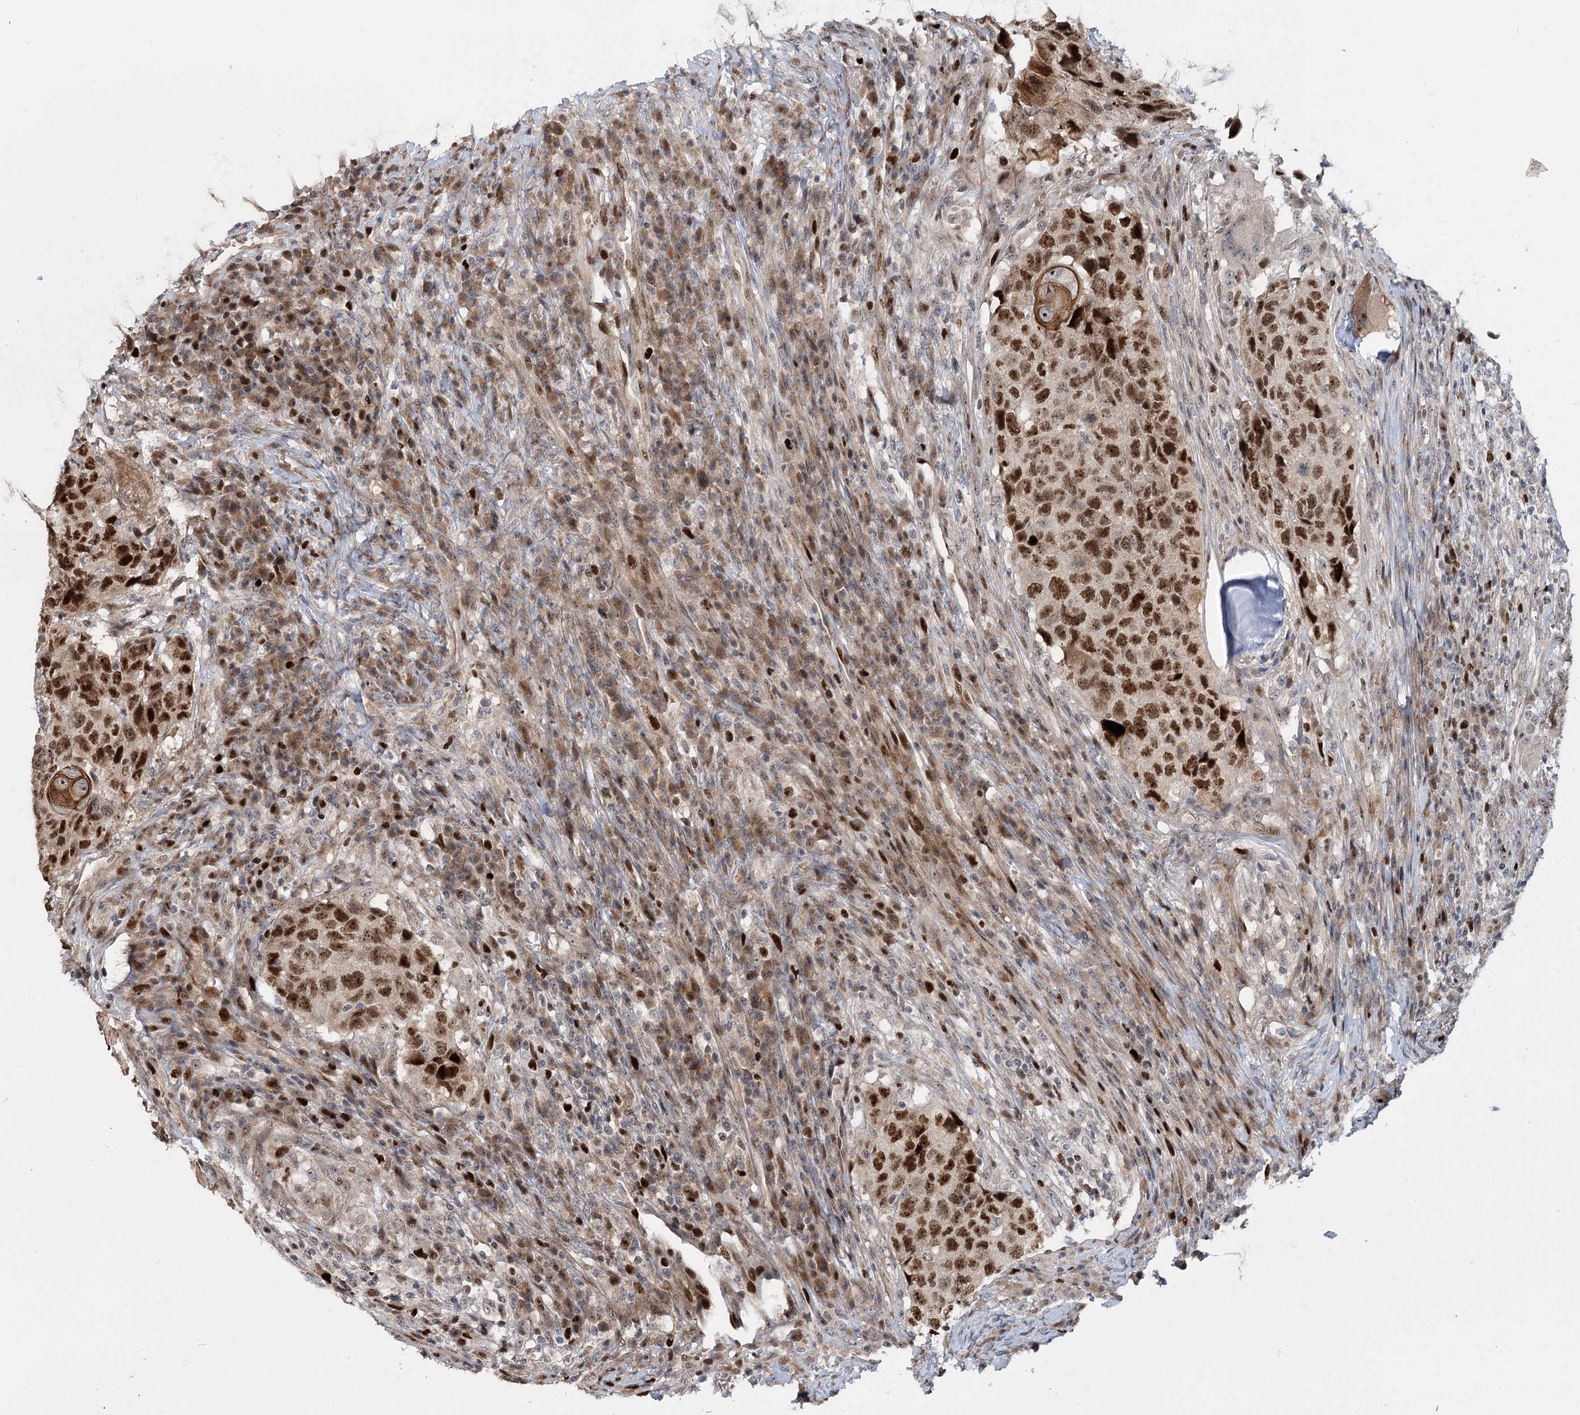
{"staining": {"intensity": "strong", "quantity": ">75%", "location": "nuclear"}, "tissue": "head and neck cancer", "cell_type": "Tumor cells", "image_type": "cancer", "snomed": [{"axis": "morphology", "description": "Squamous cell carcinoma, NOS"}, {"axis": "topography", "description": "Head-Neck"}], "caption": "A micrograph of head and neck cancer stained for a protein shows strong nuclear brown staining in tumor cells.", "gene": "PIK3C2A", "patient": {"sex": "male", "age": 66}}